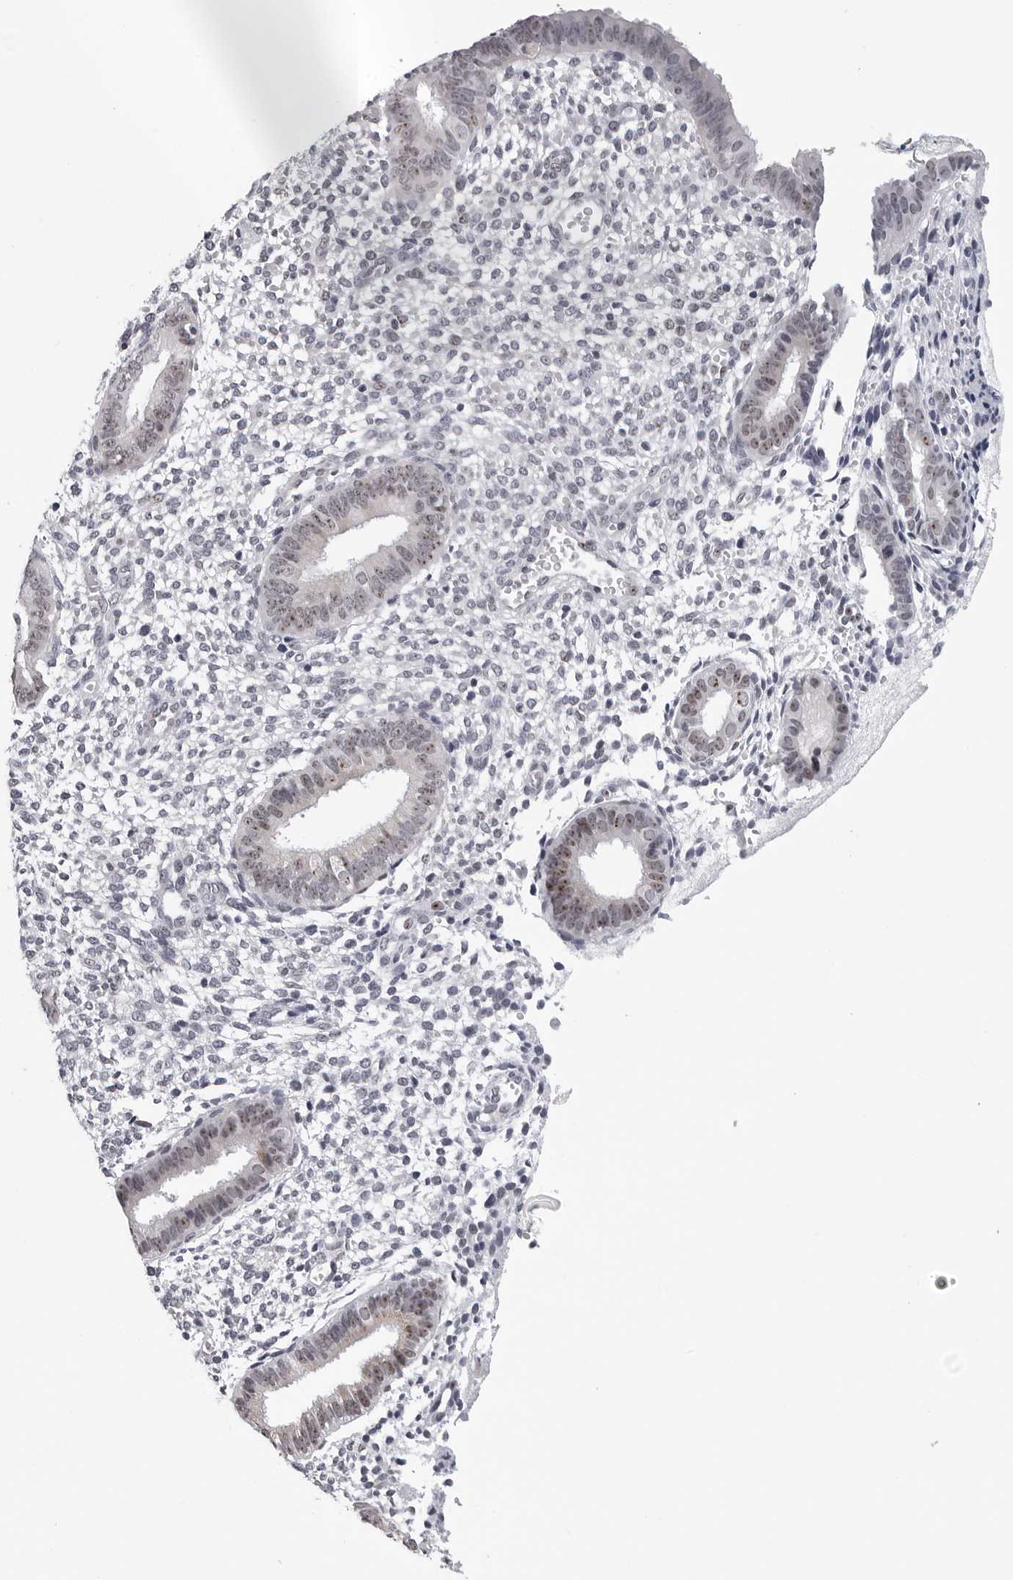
{"staining": {"intensity": "negative", "quantity": "none", "location": "none"}, "tissue": "endometrium", "cell_type": "Cells in endometrial stroma", "image_type": "normal", "snomed": [{"axis": "morphology", "description": "Normal tissue, NOS"}, {"axis": "topography", "description": "Endometrium"}], "caption": "A high-resolution photomicrograph shows immunohistochemistry (IHC) staining of benign endometrium, which exhibits no significant staining in cells in endometrial stroma.", "gene": "GNL2", "patient": {"sex": "female", "age": 46}}